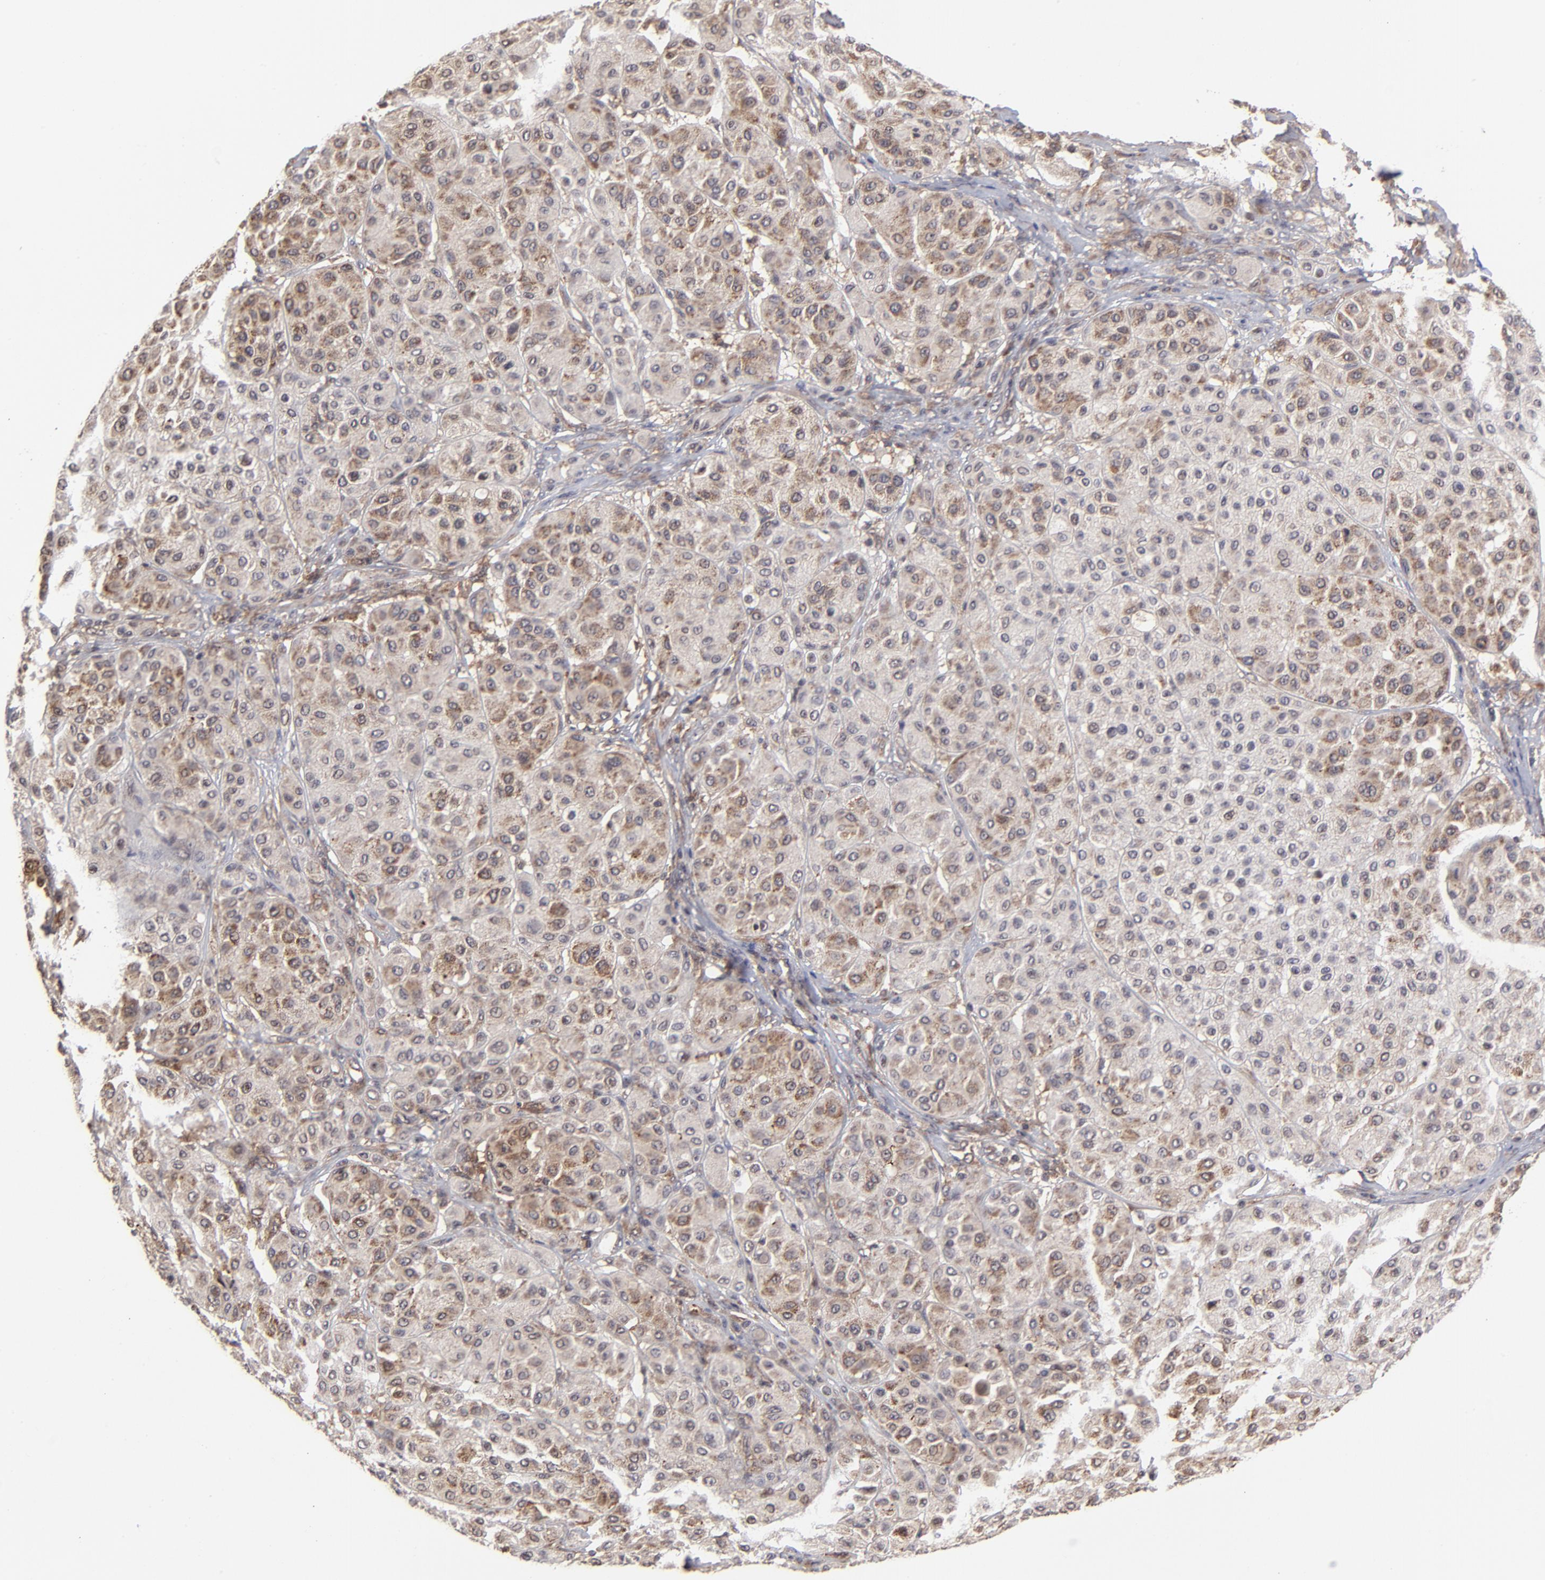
{"staining": {"intensity": "moderate", "quantity": "25%-75%", "location": "cytoplasmic/membranous"}, "tissue": "melanoma", "cell_type": "Tumor cells", "image_type": "cancer", "snomed": [{"axis": "morphology", "description": "Normal tissue, NOS"}, {"axis": "morphology", "description": "Malignant melanoma, Metastatic site"}, {"axis": "topography", "description": "Skin"}], "caption": "Moderate cytoplasmic/membranous protein staining is identified in approximately 25%-75% of tumor cells in malignant melanoma (metastatic site). (brown staining indicates protein expression, while blue staining denotes nuclei).", "gene": "UBE2L6", "patient": {"sex": "male", "age": 41}}